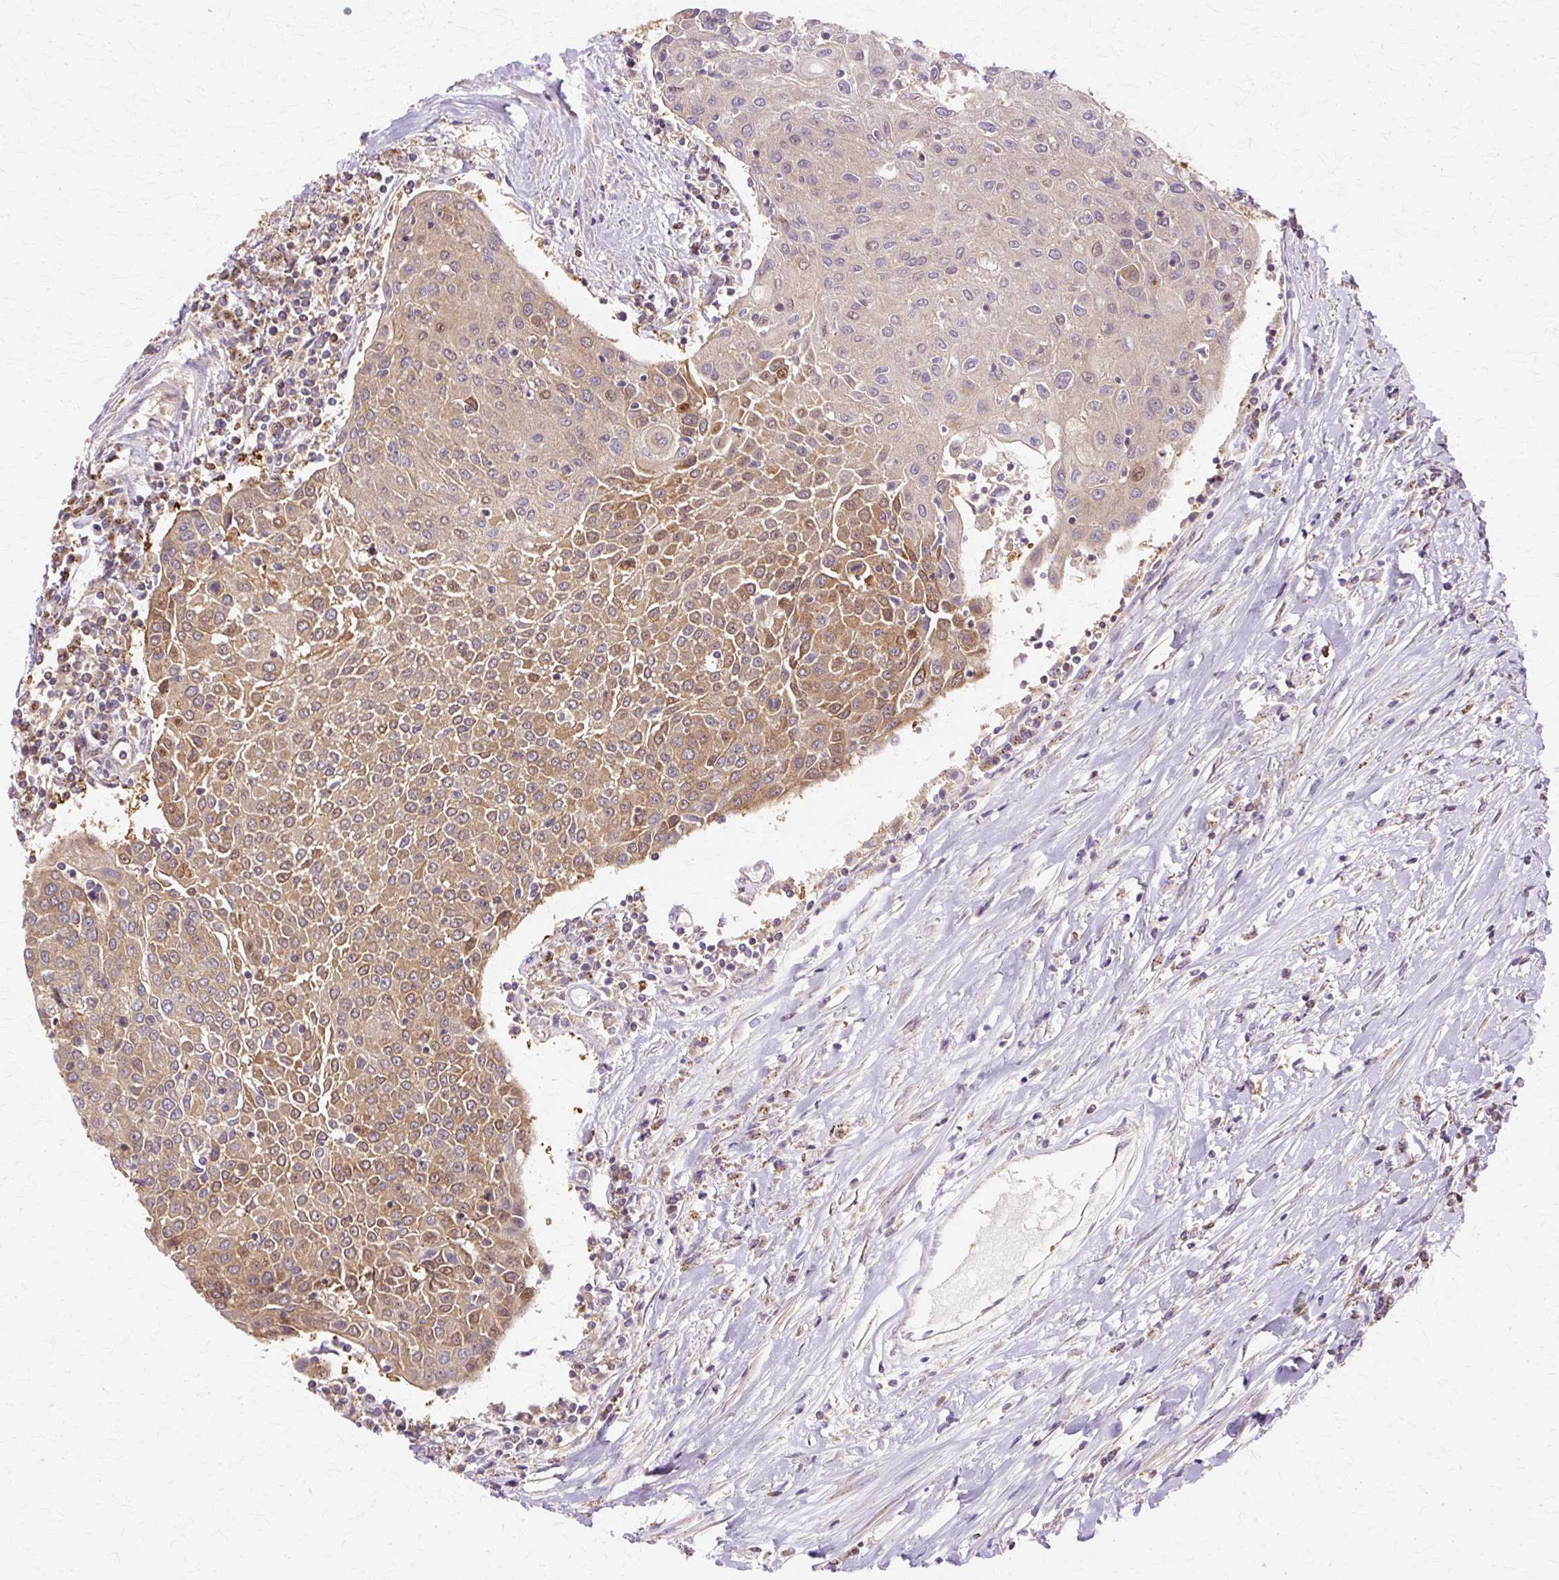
{"staining": {"intensity": "moderate", "quantity": ">75%", "location": "cytoplasmic/membranous"}, "tissue": "urothelial cancer", "cell_type": "Tumor cells", "image_type": "cancer", "snomed": [{"axis": "morphology", "description": "Urothelial carcinoma, High grade"}, {"axis": "topography", "description": "Urinary bladder"}], "caption": "This is a photomicrograph of IHC staining of high-grade urothelial carcinoma, which shows moderate expression in the cytoplasmic/membranous of tumor cells.", "gene": "COPB1", "patient": {"sex": "female", "age": 85}}